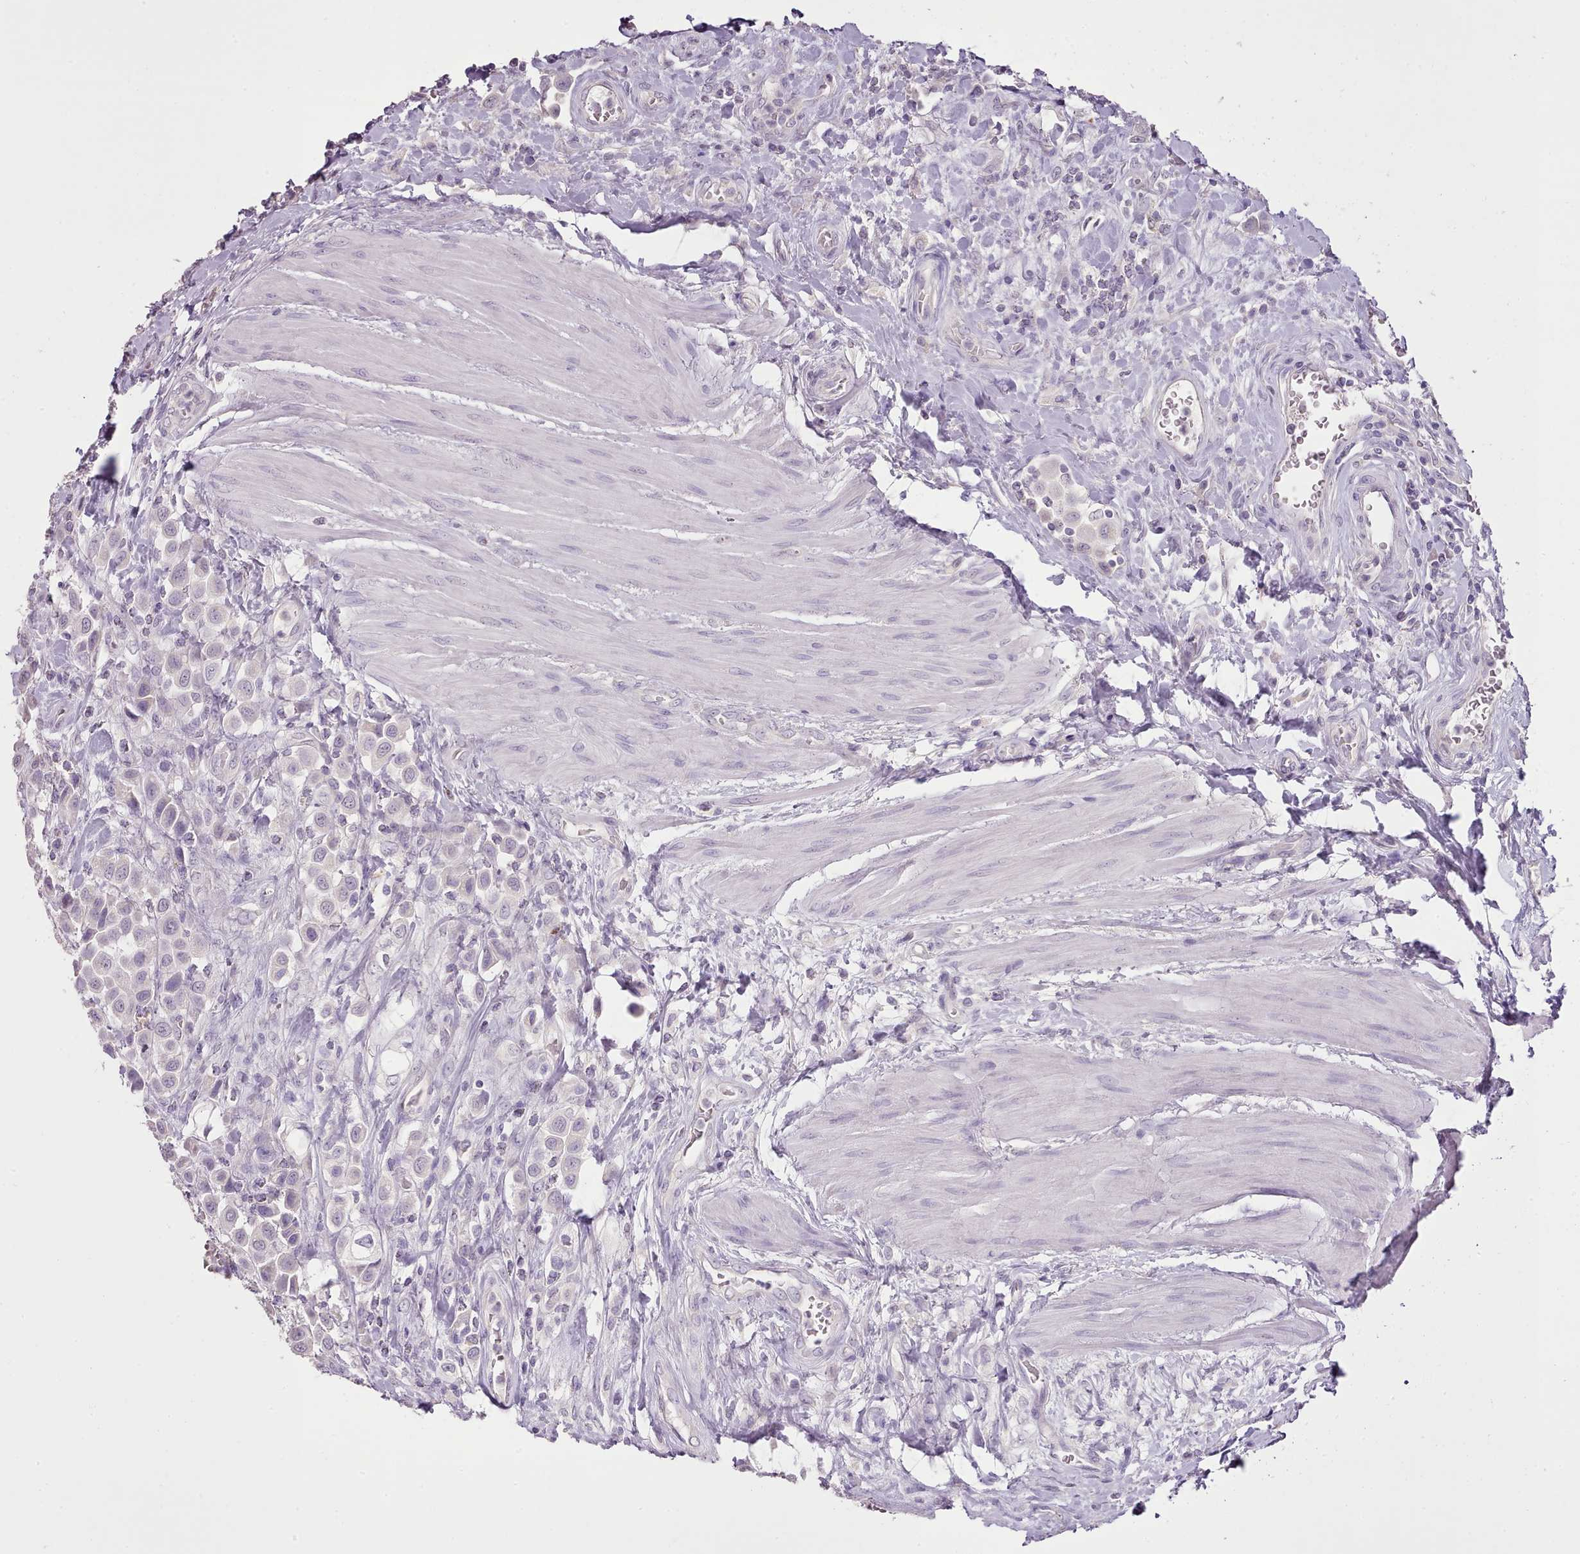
{"staining": {"intensity": "negative", "quantity": "none", "location": "none"}, "tissue": "urothelial cancer", "cell_type": "Tumor cells", "image_type": "cancer", "snomed": [{"axis": "morphology", "description": "Urothelial carcinoma, High grade"}, {"axis": "topography", "description": "Urinary bladder"}], "caption": "DAB immunohistochemical staining of human urothelial cancer exhibits no significant expression in tumor cells.", "gene": "BLOC1S2", "patient": {"sex": "male", "age": 50}}